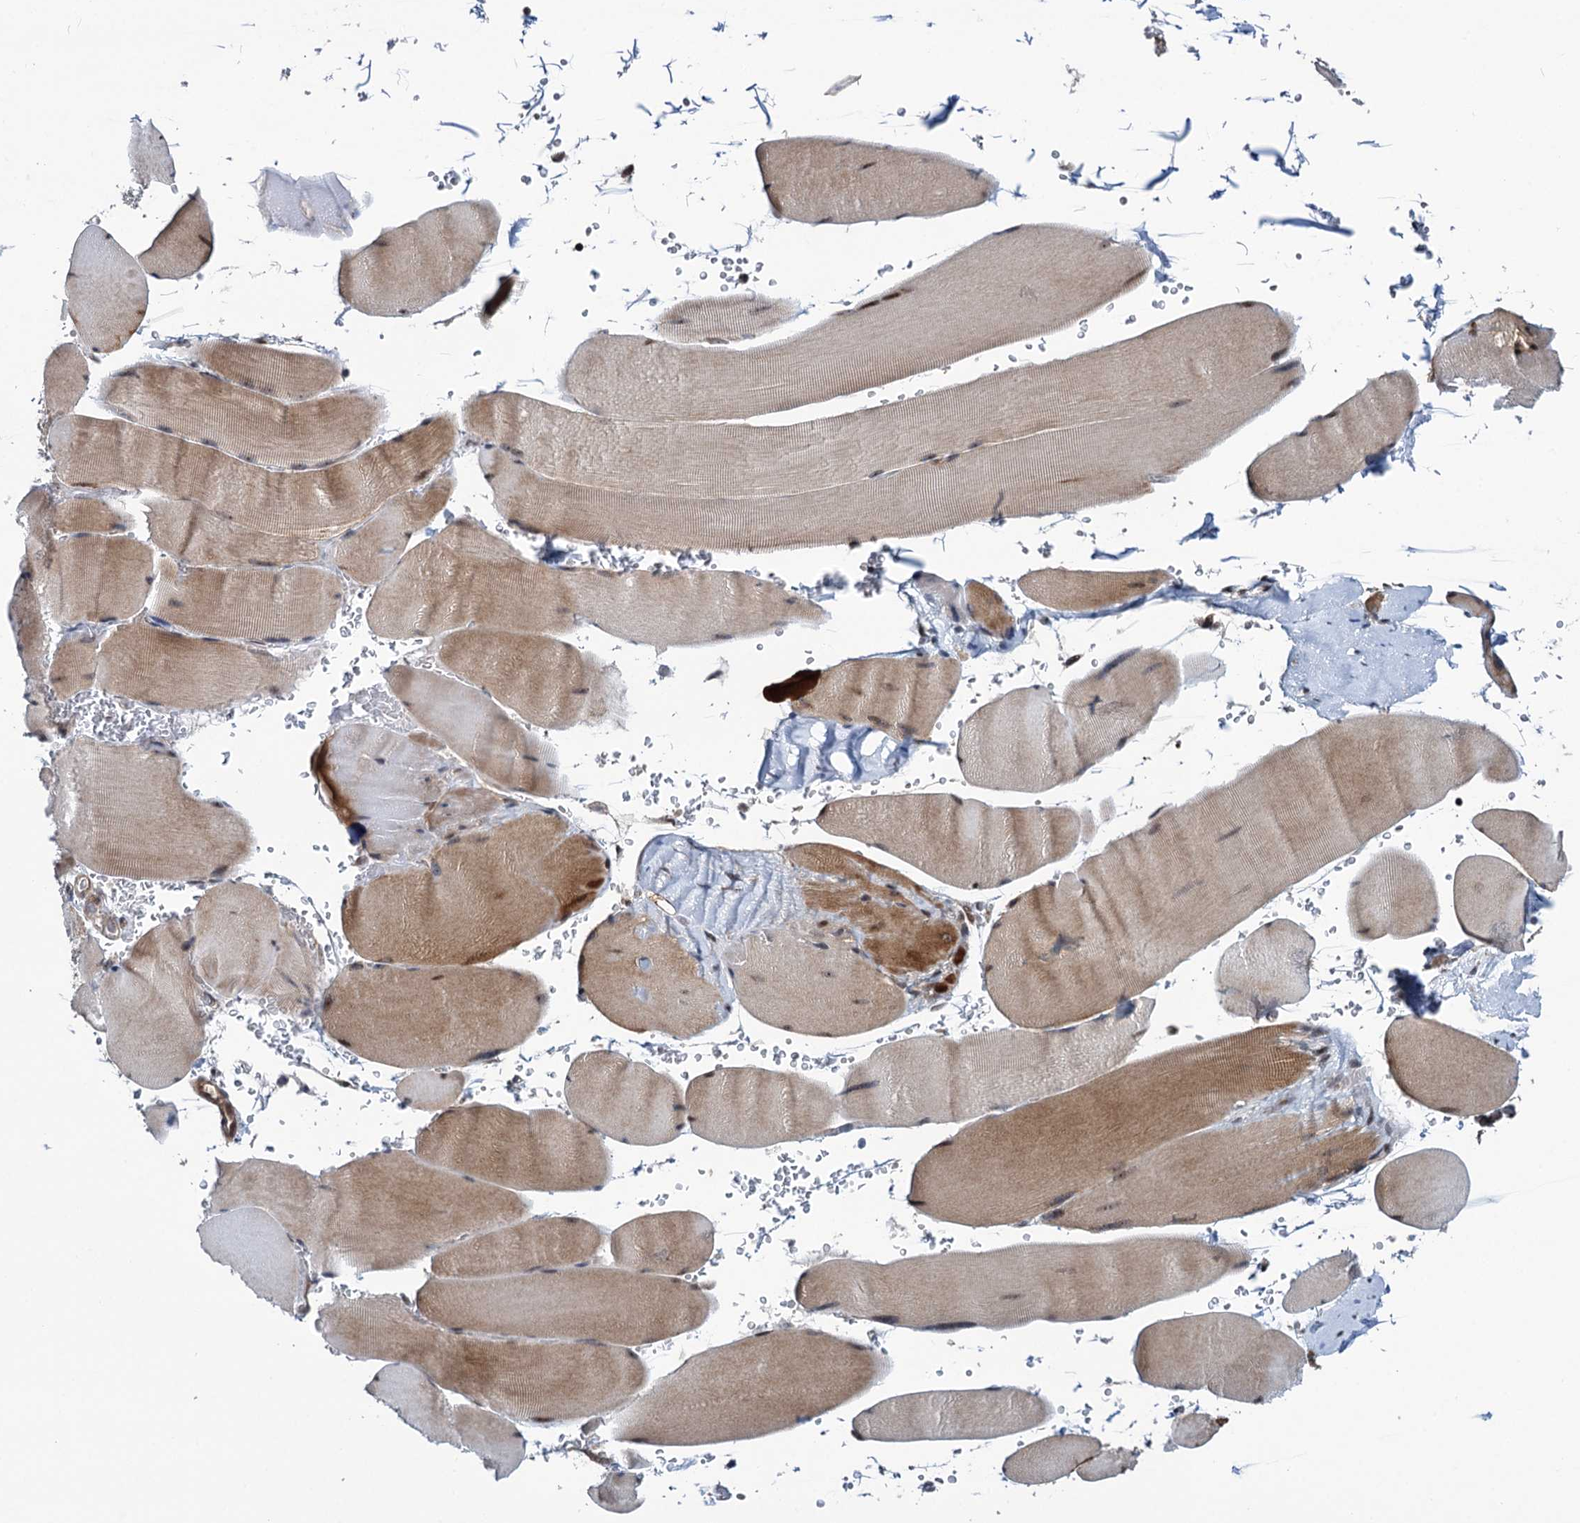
{"staining": {"intensity": "moderate", "quantity": "25%-75%", "location": "cytoplasmic/membranous,nuclear"}, "tissue": "skeletal muscle", "cell_type": "Myocytes", "image_type": "normal", "snomed": [{"axis": "morphology", "description": "Normal tissue, NOS"}, {"axis": "topography", "description": "Skeletal muscle"}, {"axis": "topography", "description": "Head-Neck"}], "caption": "This histopathology image demonstrates unremarkable skeletal muscle stained with IHC to label a protein in brown. The cytoplasmic/membranous,nuclear of myocytes show moderate positivity for the protein. Nuclei are counter-stained blue.", "gene": "GPBP1", "patient": {"sex": "male", "age": 66}}